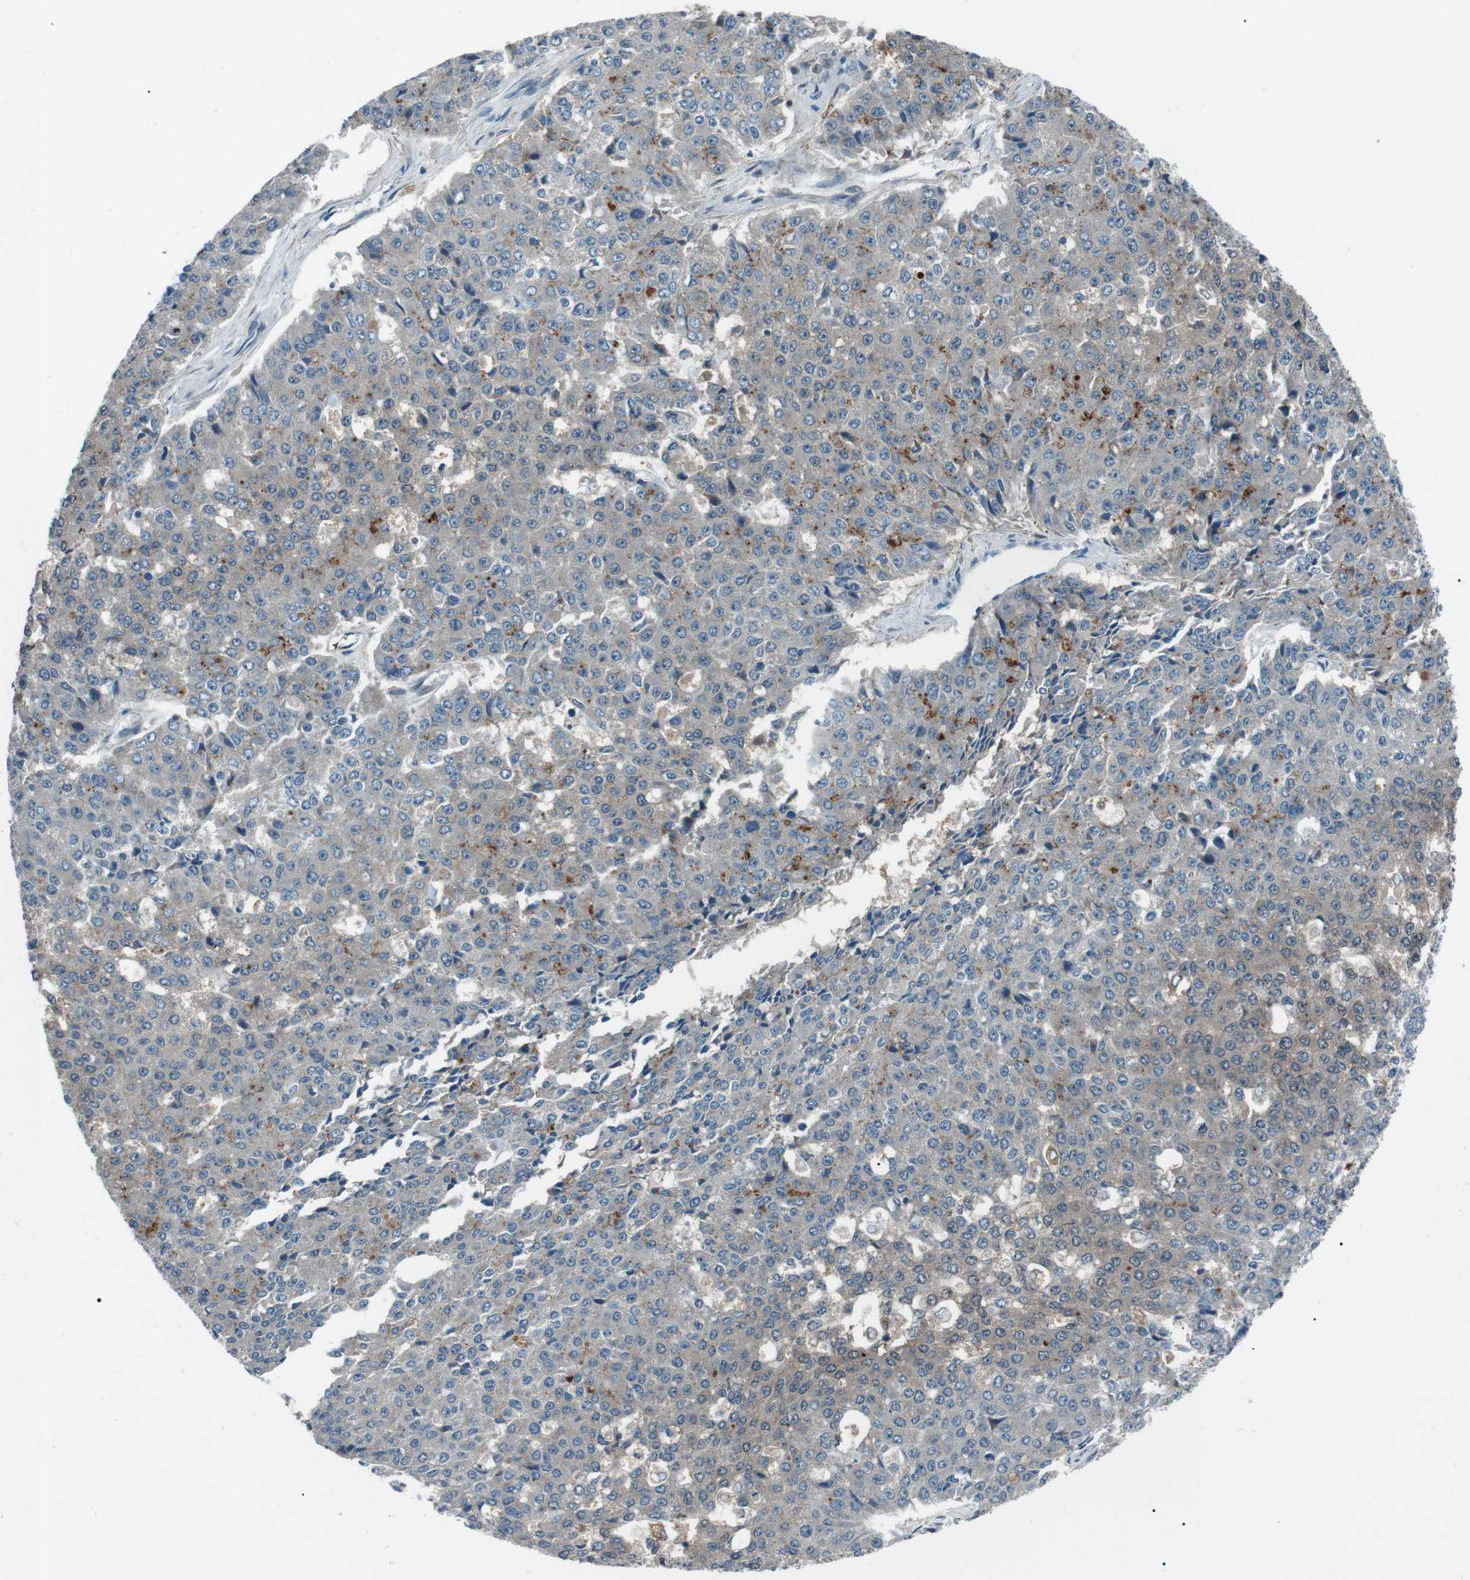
{"staining": {"intensity": "moderate", "quantity": "<25%", "location": "cytoplasmic/membranous"}, "tissue": "pancreatic cancer", "cell_type": "Tumor cells", "image_type": "cancer", "snomed": [{"axis": "morphology", "description": "Adenocarcinoma, NOS"}, {"axis": "topography", "description": "Pancreas"}], "caption": "A low amount of moderate cytoplasmic/membranous expression is seen in approximately <25% of tumor cells in adenocarcinoma (pancreatic) tissue. (DAB (3,3'-diaminobenzidine) IHC with brightfield microscopy, high magnification).", "gene": "LRIG2", "patient": {"sex": "male", "age": 50}}